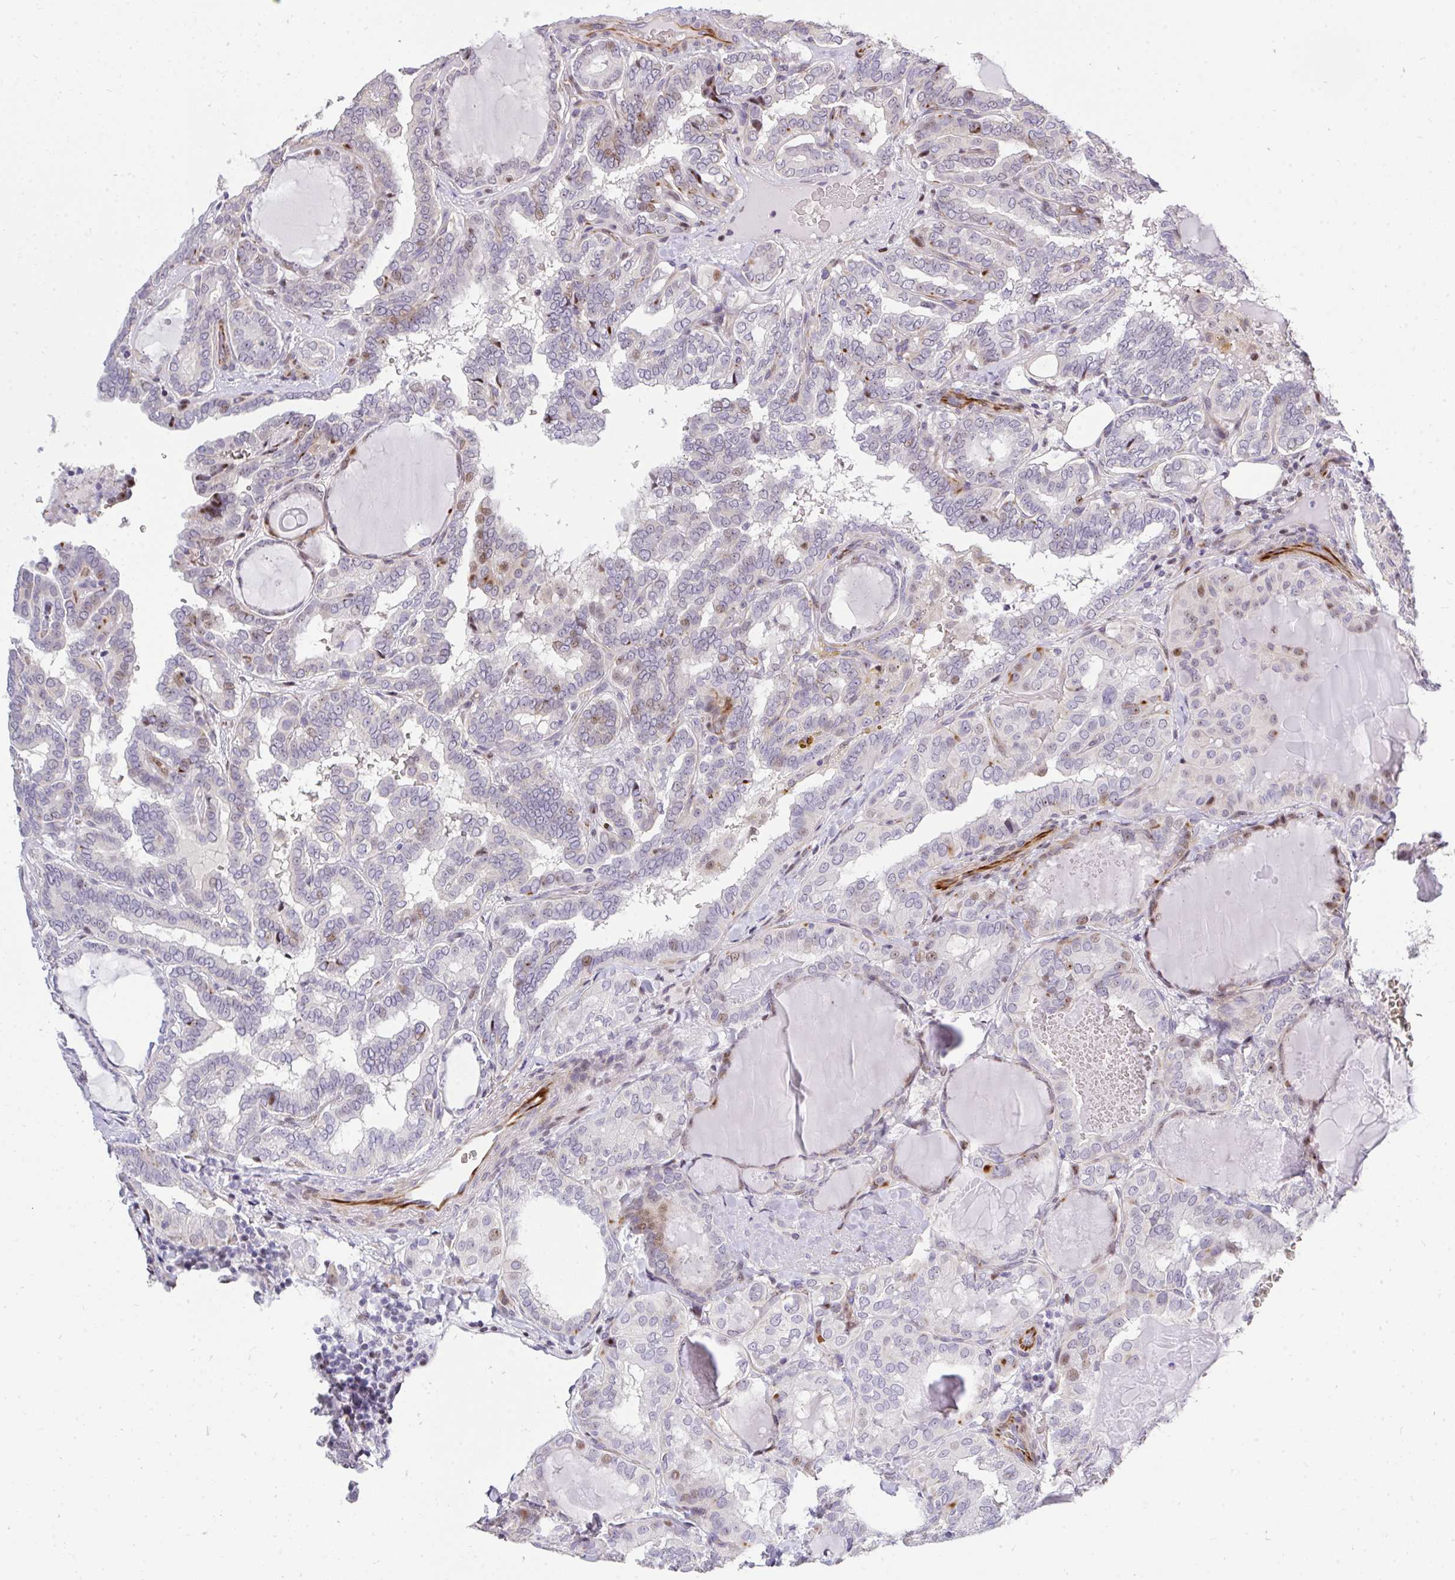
{"staining": {"intensity": "moderate", "quantity": "<25%", "location": "nuclear"}, "tissue": "thyroid cancer", "cell_type": "Tumor cells", "image_type": "cancer", "snomed": [{"axis": "morphology", "description": "Papillary adenocarcinoma, NOS"}, {"axis": "topography", "description": "Thyroid gland"}], "caption": "Immunohistochemistry (IHC) photomicrograph of human thyroid cancer stained for a protein (brown), which shows low levels of moderate nuclear expression in approximately <25% of tumor cells.", "gene": "PLPPR3", "patient": {"sex": "female", "age": 46}}